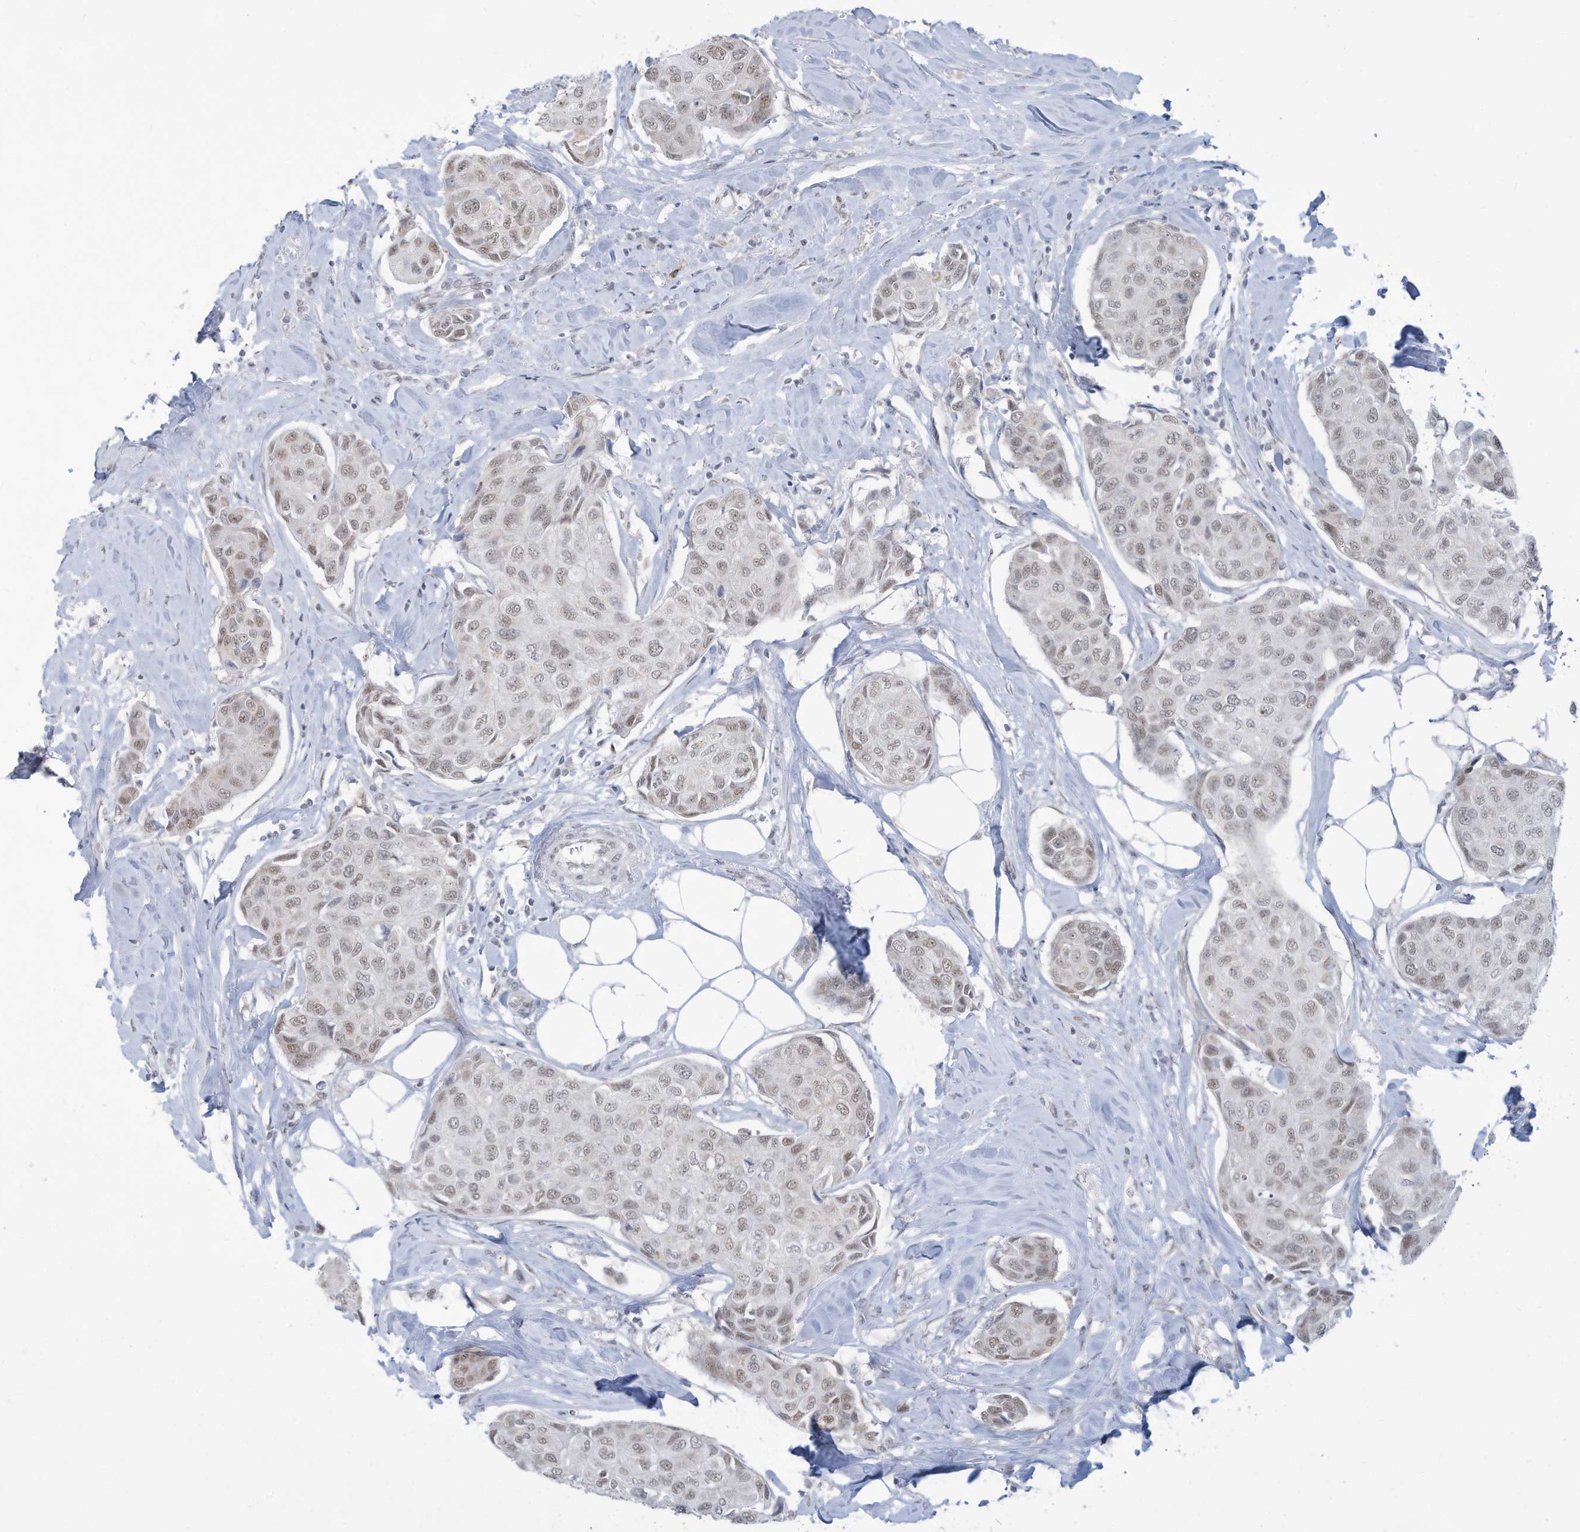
{"staining": {"intensity": "weak", "quantity": ">75%", "location": "nuclear"}, "tissue": "breast cancer", "cell_type": "Tumor cells", "image_type": "cancer", "snomed": [{"axis": "morphology", "description": "Duct carcinoma"}, {"axis": "topography", "description": "Breast"}], "caption": "This is a micrograph of IHC staining of breast cancer, which shows weak expression in the nuclear of tumor cells.", "gene": "SARNP", "patient": {"sex": "female", "age": 80}}